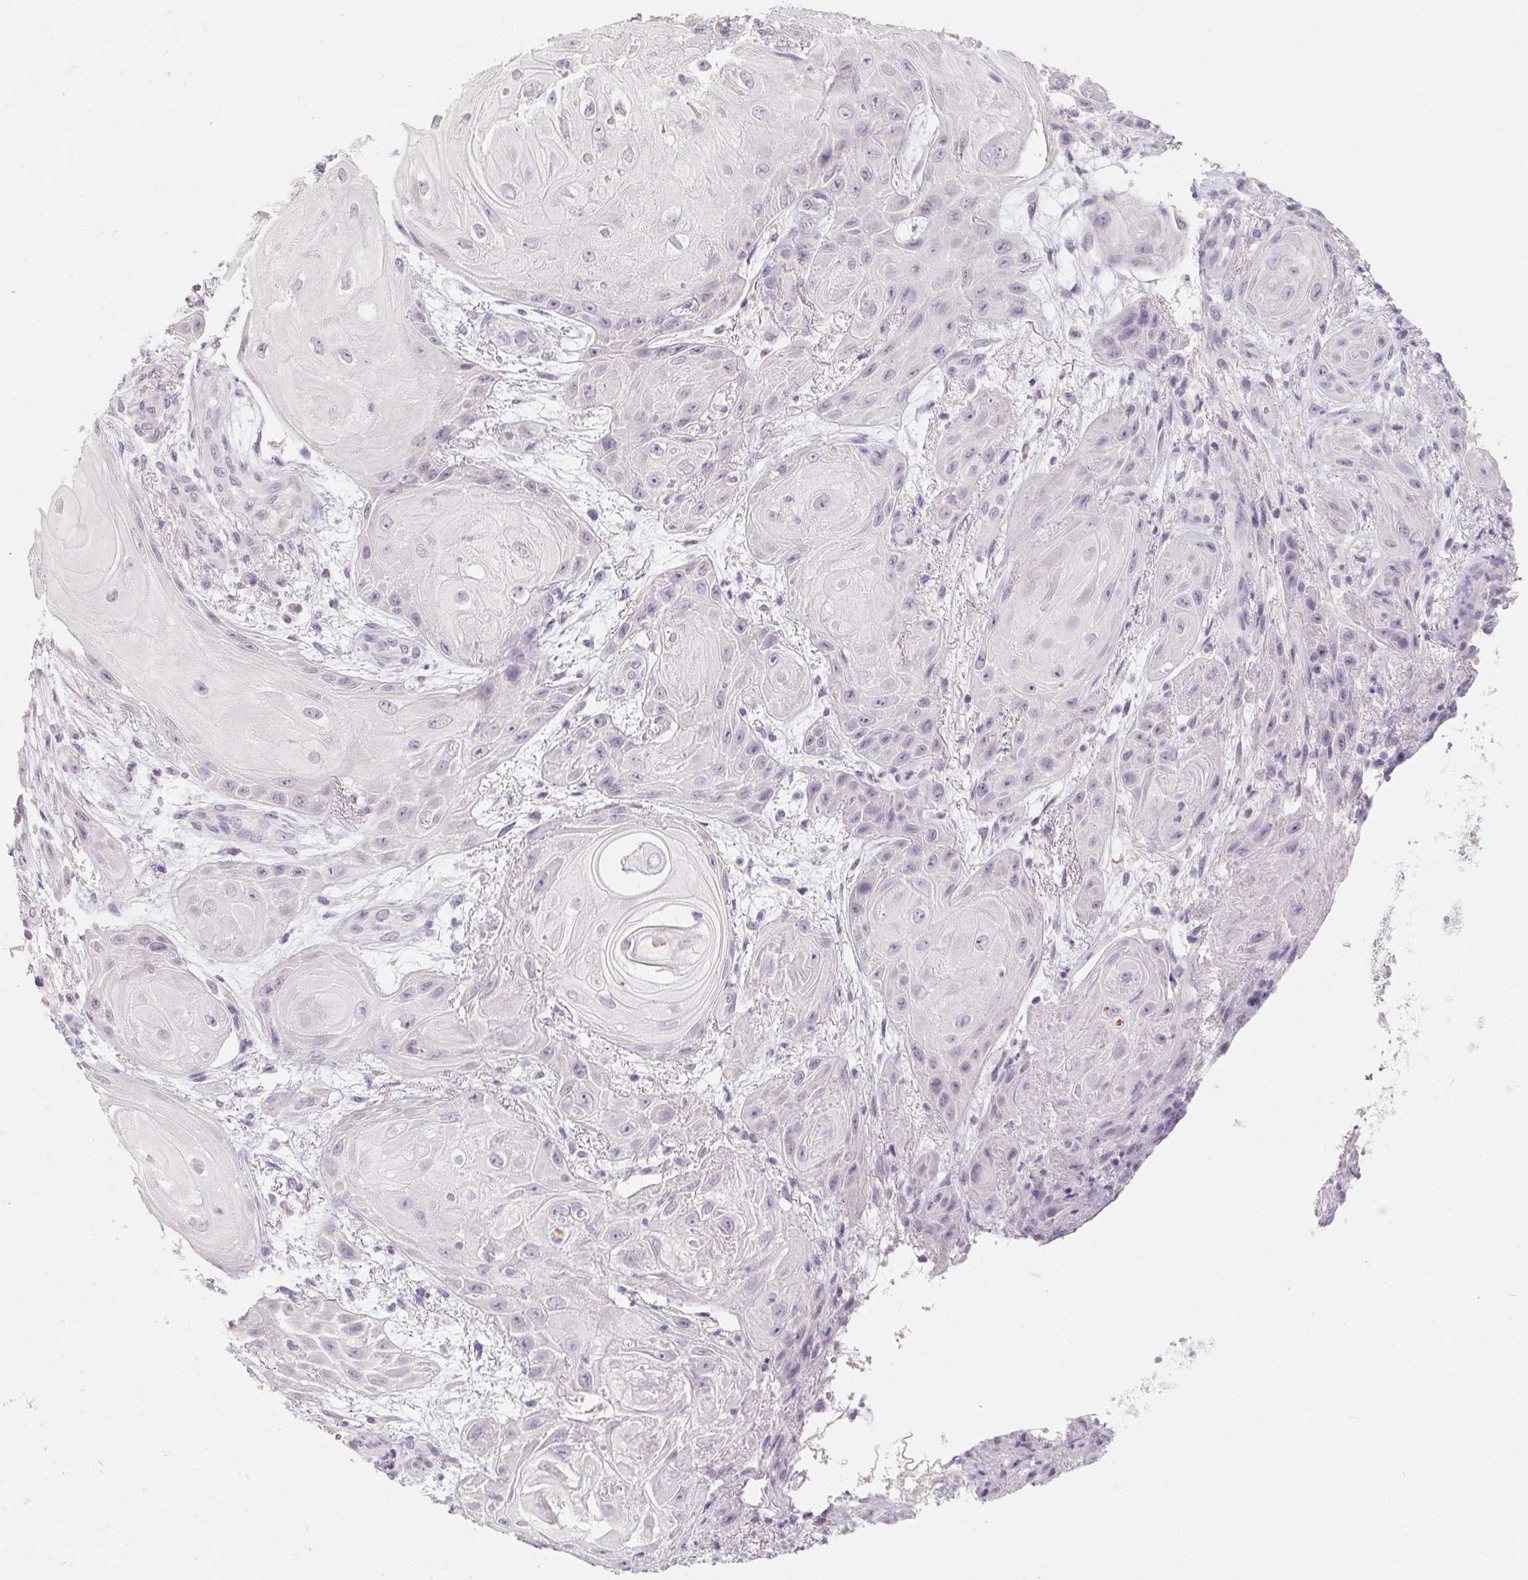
{"staining": {"intensity": "negative", "quantity": "none", "location": "none"}, "tissue": "skin cancer", "cell_type": "Tumor cells", "image_type": "cancer", "snomed": [{"axis": "morphology", "description": "Squamous cell carcinoma, NOS"}, {"axis": "topography", "description": "Skin"}], "caption": "The photomicrograph displays no significant staining in tumor cells of skin cancer.", "gene": "CAPZA3", "patient": {"sex": "male", "age": 62}}